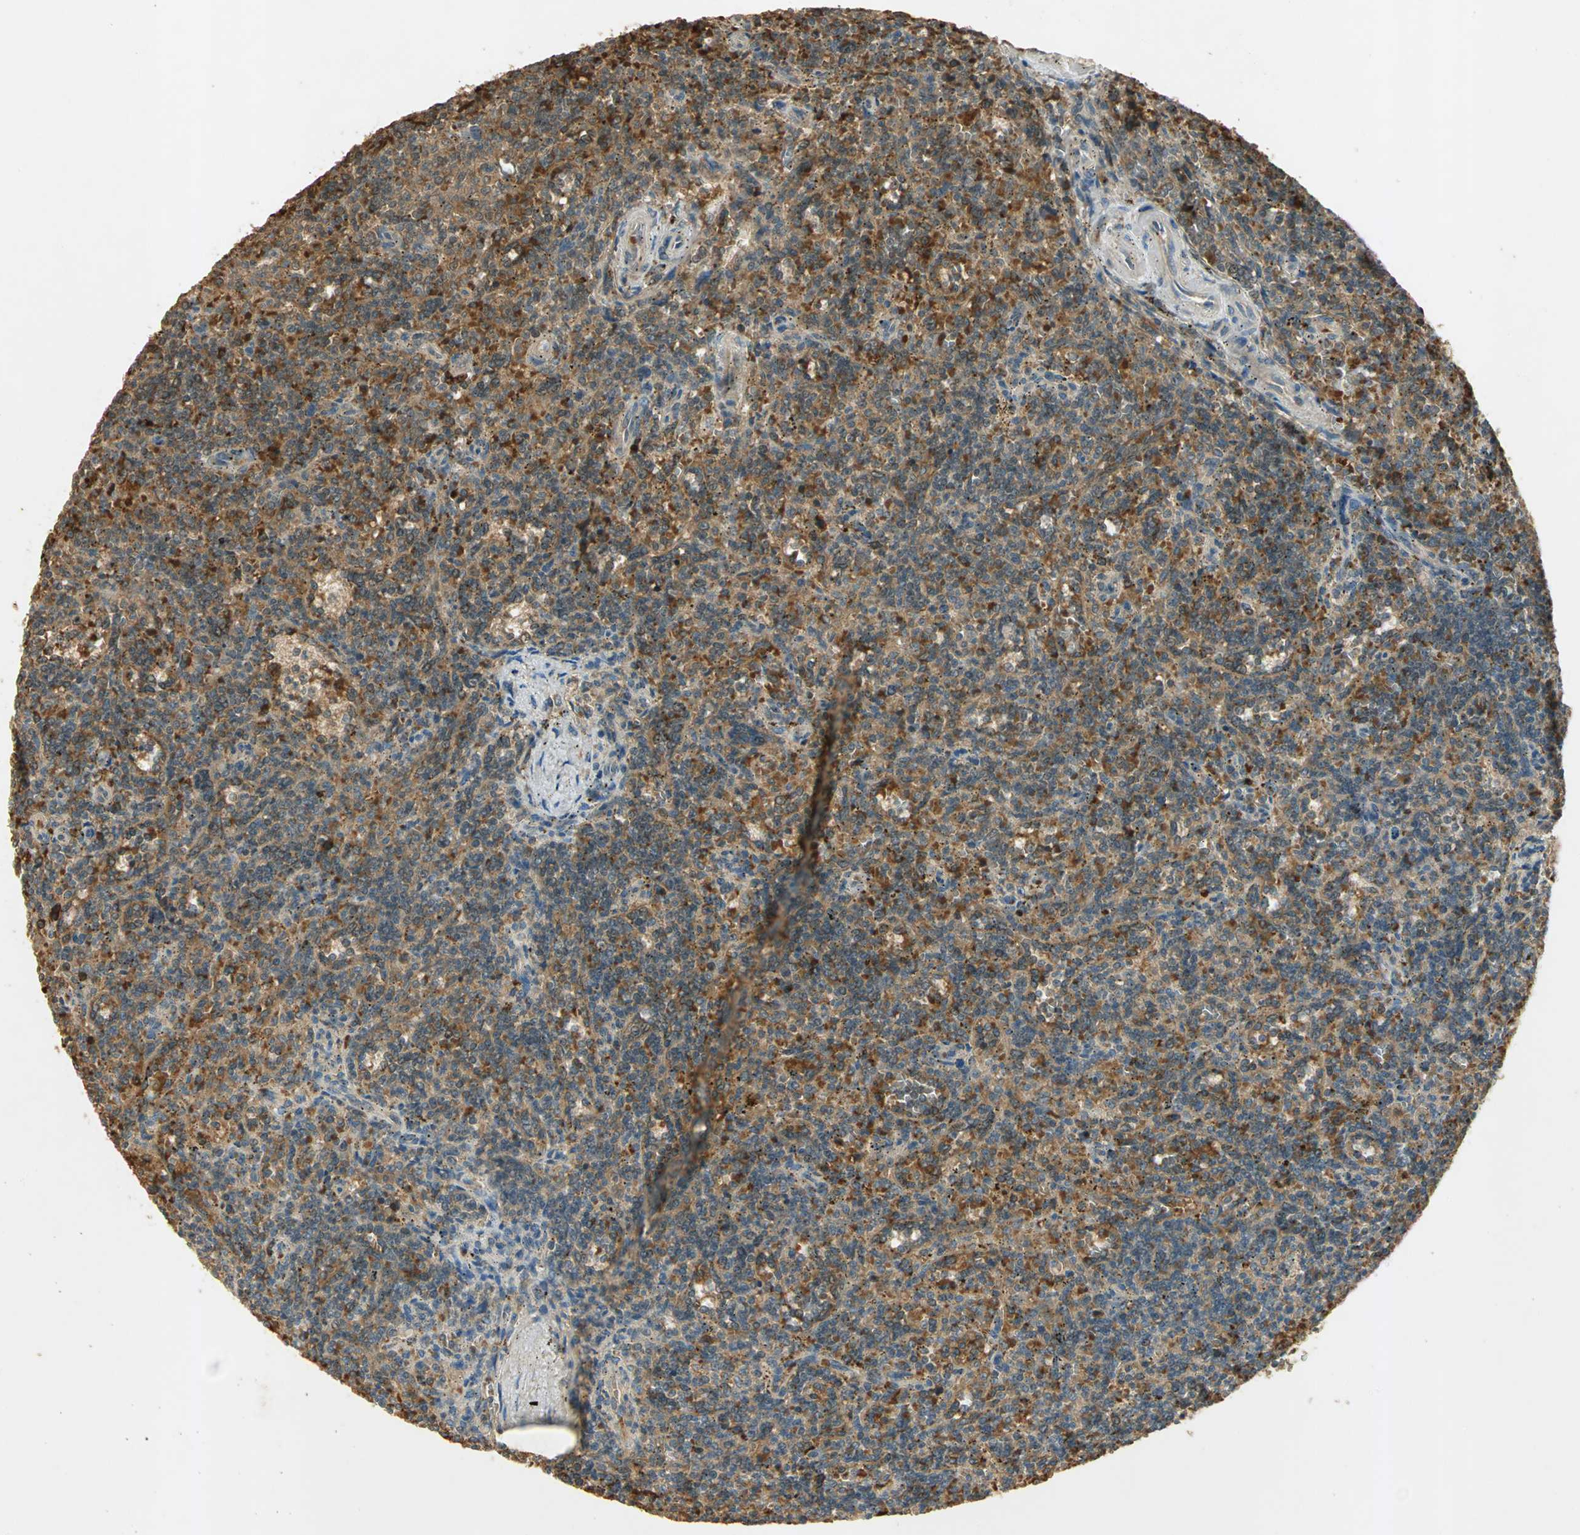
{"staining": {"intensity": "strong", "quantity": "25%-75%", "location": "cytoplasmic/membranous"}, "tissue": "lymphoma", "cell_type": "Tumor cells", "image_type": "cancer", "snomed": [{"axis": "morphology", "description": "Malignant lymphoma, non-Hodgkin's type, Low grade"}, {"axis": "topography", "description": "Spleen"}], "caption": "A high amount of strong cytoplasmic/membranous positivity is seen in about 25%-75% of tumor cells in lymphoma tissue.", "gene": "KEAP1", "patient": {"sex": "male", "age": 73}}